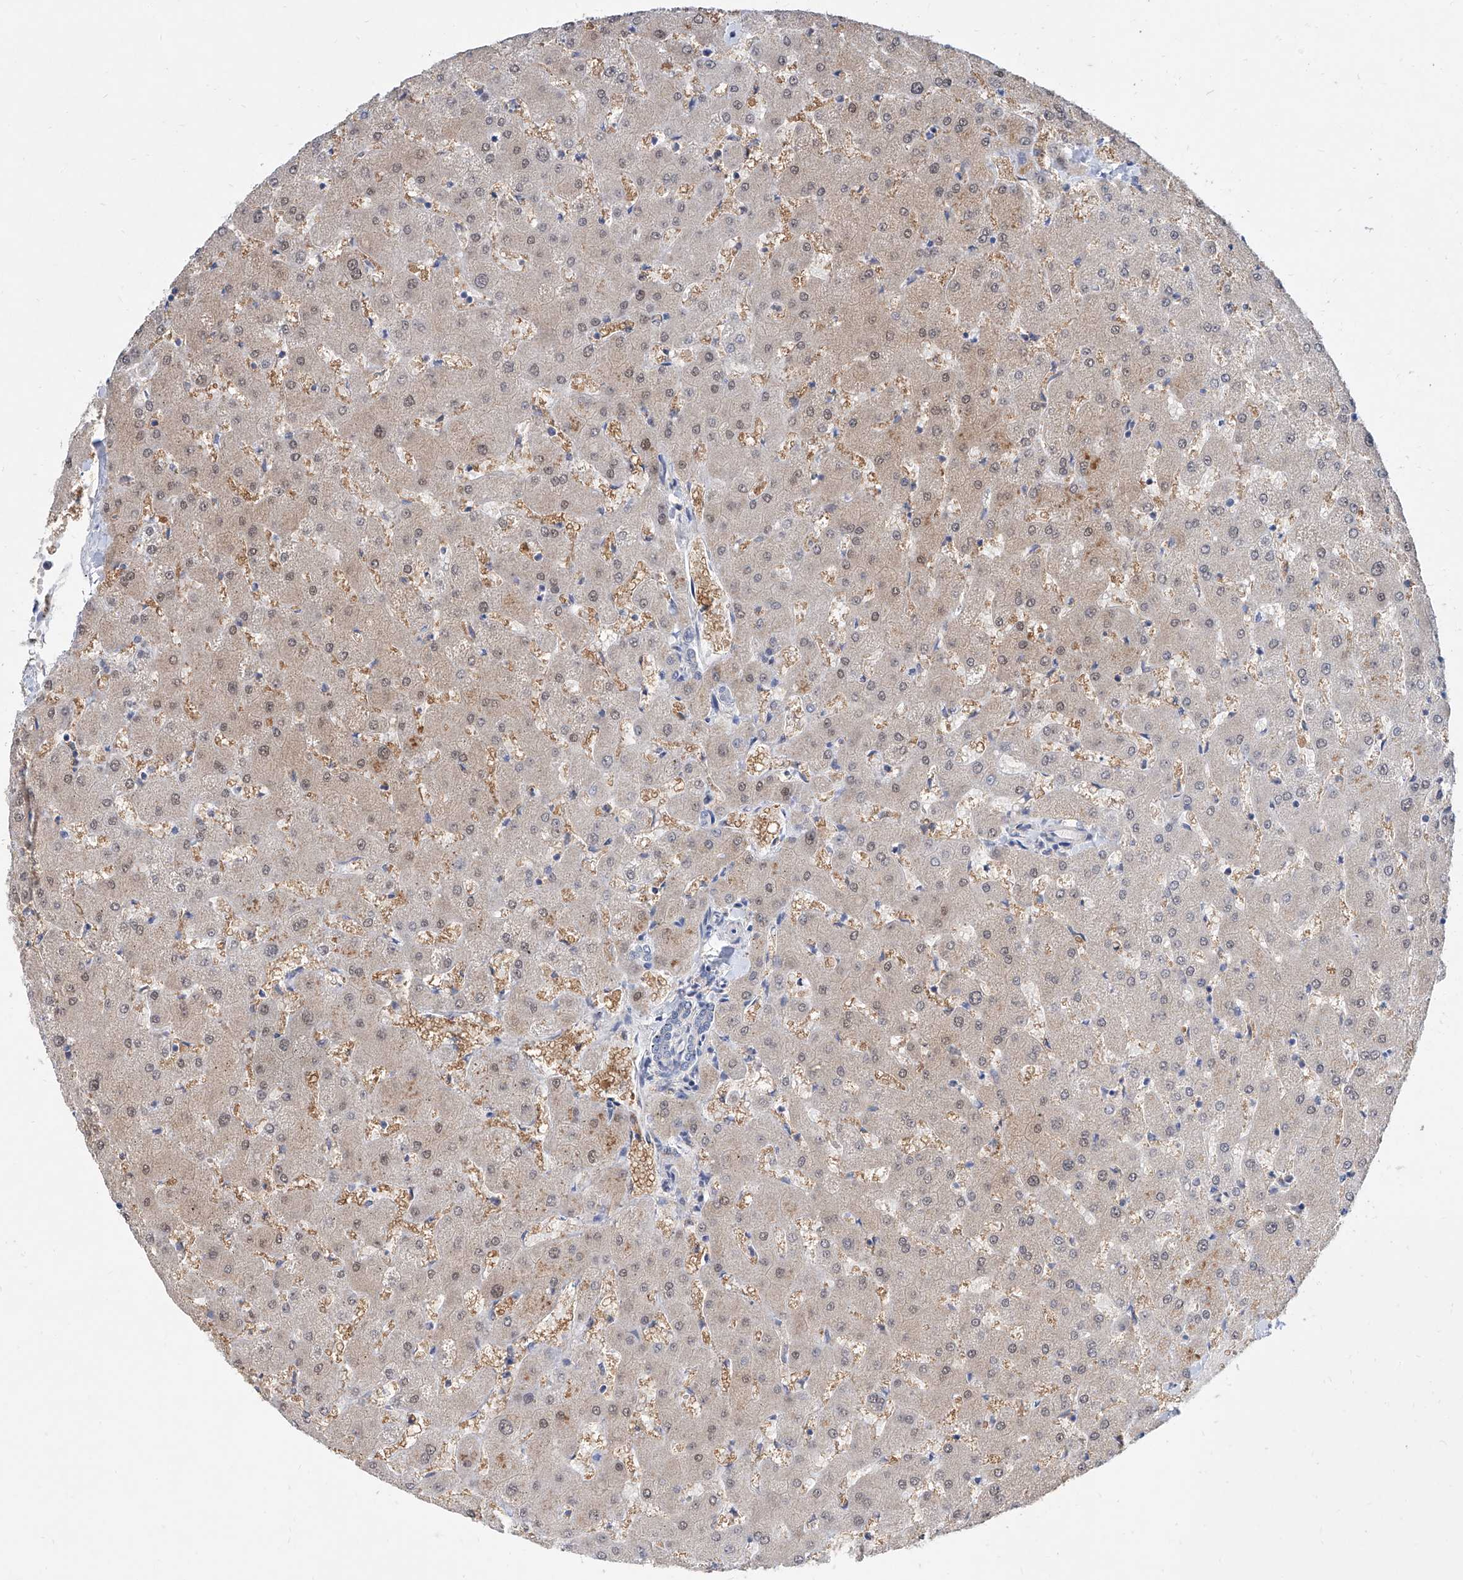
{"staining": {"intensity": "negative", "quantity": "none", "location": "none"}, "tissue": "liver", "cell_type": "Cholangiocytes", "image_type": "normal", "snomed": [{"axis": "morphology", "description": "Normal tissue, NOS"}, {"axis": "topography", "description": "Liver"}], "caption": "High magnification brightfield microscopy of benign liver stained with DAB (3,3'-diaminobenzidine) (brown) and counterstained with hematoxylin (blue): cholangiocytes show no significant staining. Nuclei are stained in blue.", "gene": "BPTF", "patient": {"sex": "female", "age": 63}}